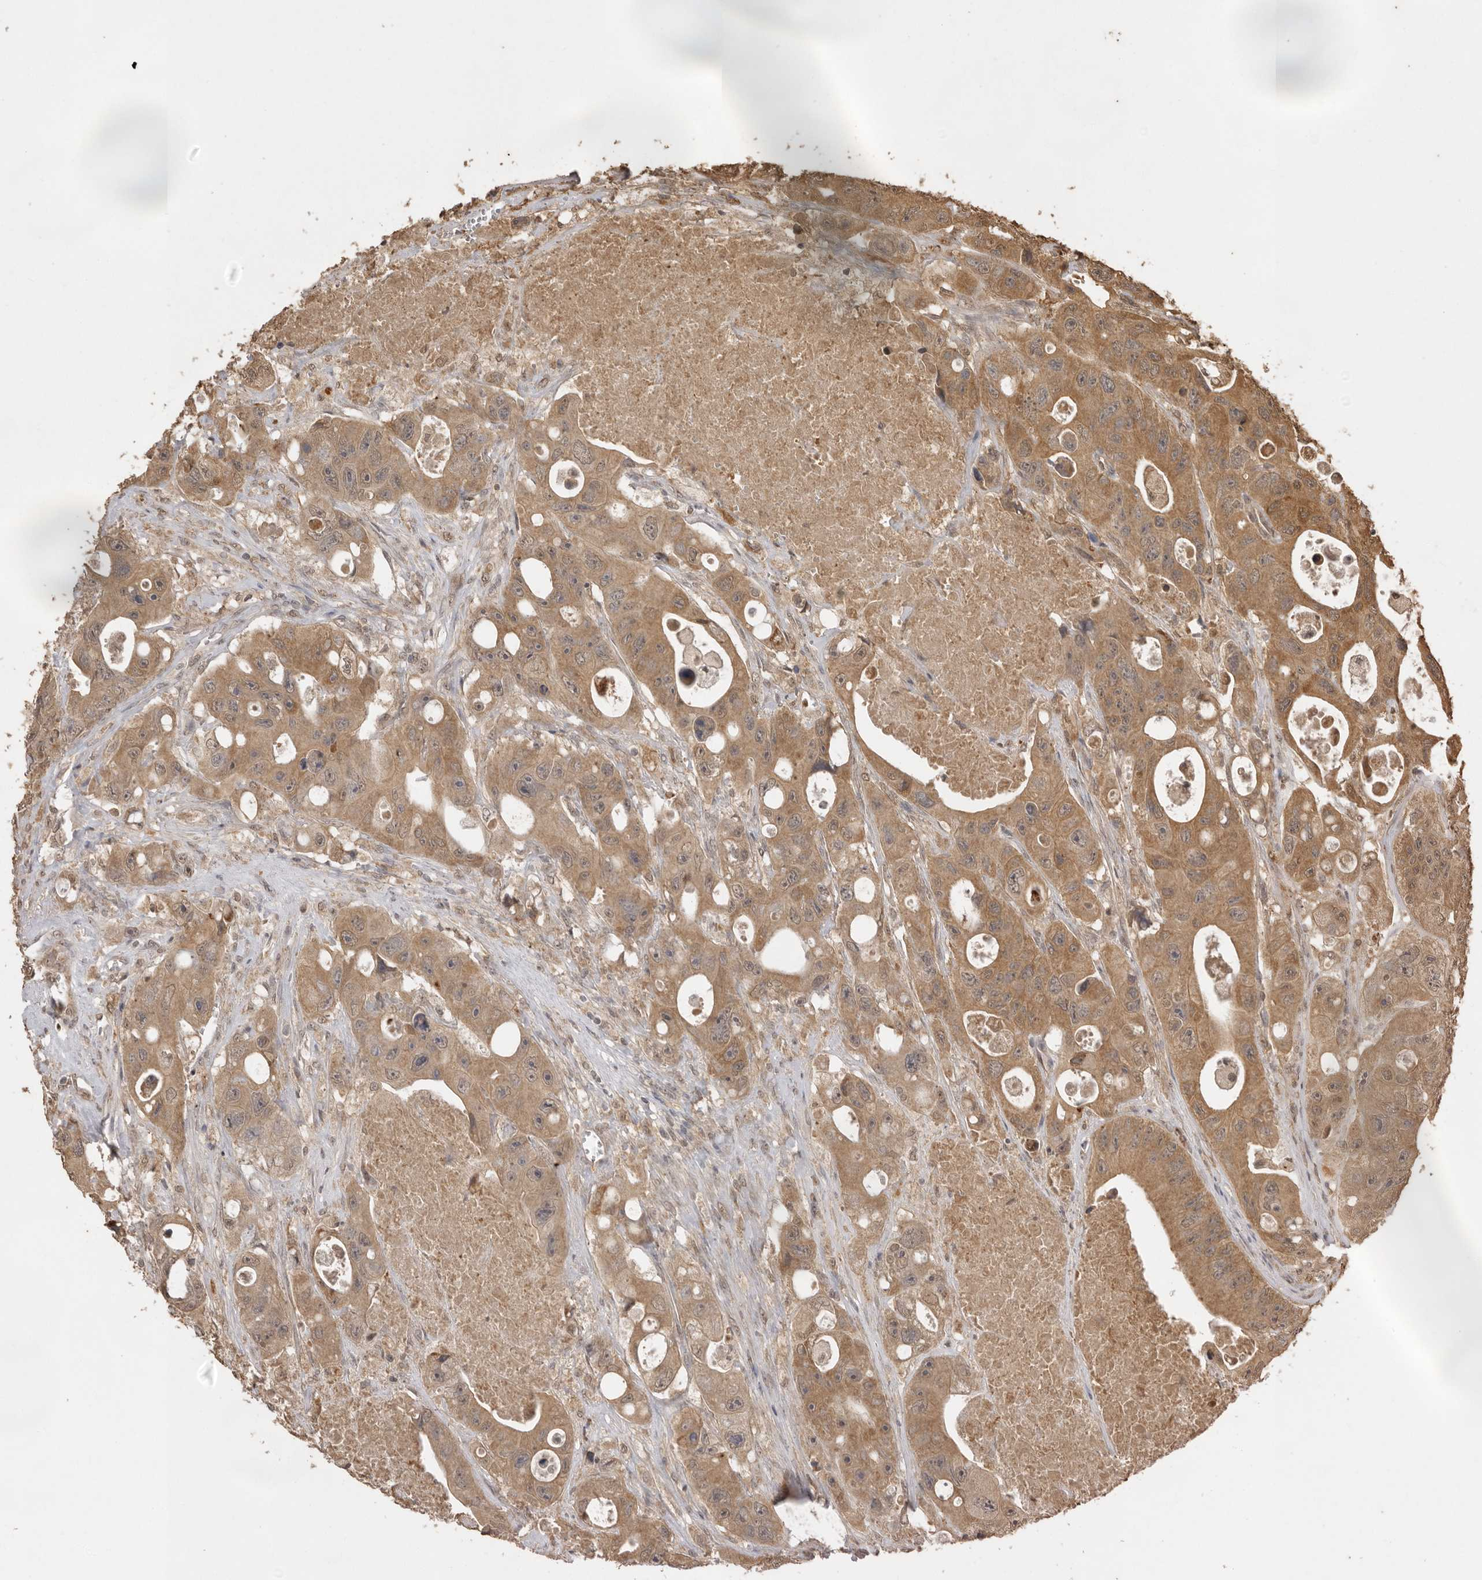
{"staining": {"intensity": "moderate", "quantity": ">75%", "location": "cytoplasmic/membranous"}, "tissue": "colorectal cancer", "cell_type": "Tumor cells", "image_type": "cancer", "snomed": [{"axis": "morphology", "description": "Adenocarcinoma, NOS"}, {"axis": "topography", "description": "Colon"}], "caption": "Tumor cells show moderate cytoplasmic/membranous expression in about >75% of cells in colorectal cancer. Immunohistochemistry stains the protein of interest in brown and the nuclei are stained blue.", "gene": "JAG2", "patient": {"sex": "female", "age": 46}}